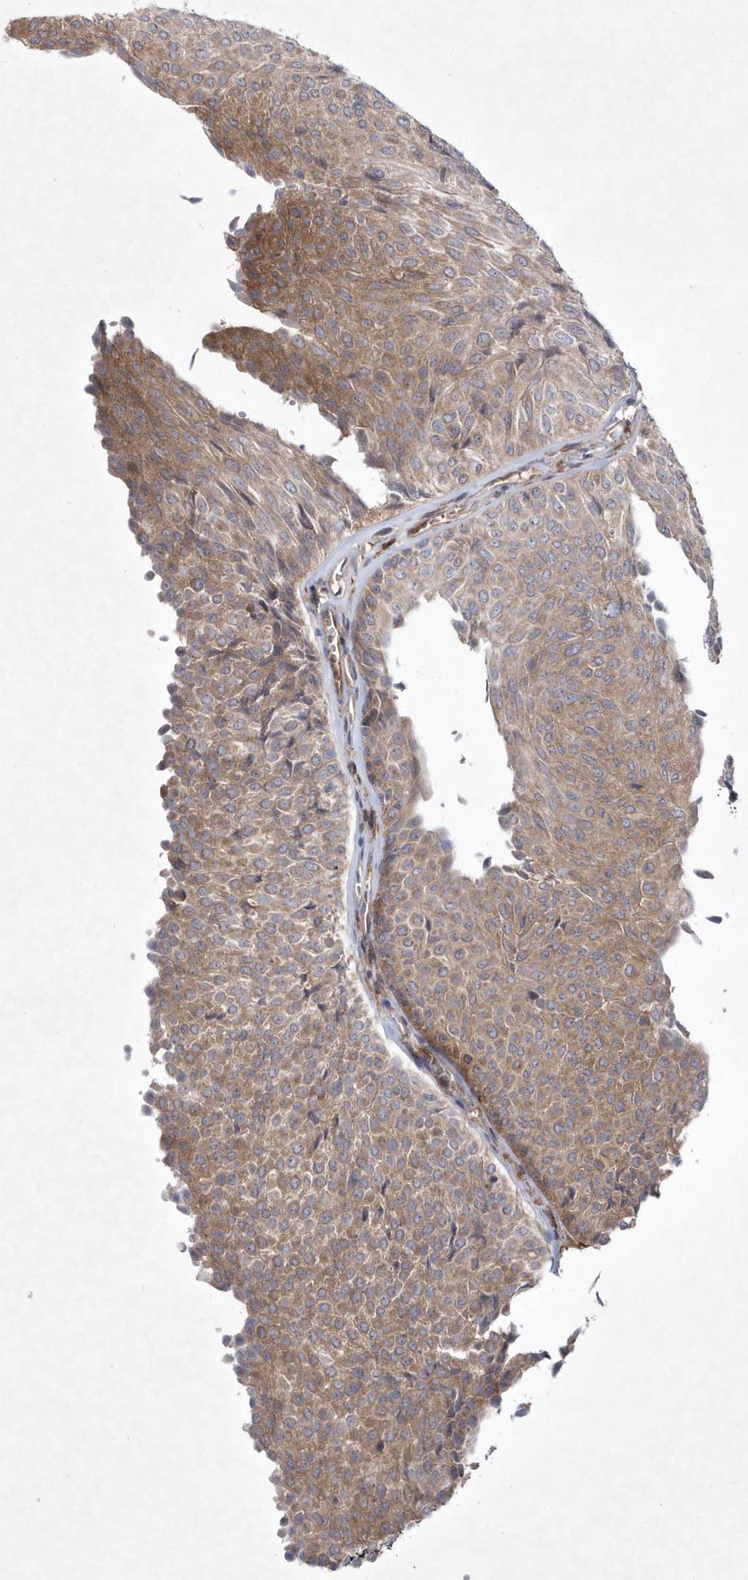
{"staining": {"intensity": "moderate", "quantity": ">75%", "location": "cytoplasmic/membranous"}, "tissue": "urothelial cancer", "cell_type": "Tumor cells", "image_type": "cancer", "snomed": [{"axis": "morphology", "description": "Urothelial carcinoma, Low grade"}, {"axis": "topography", "description": "Urinary bladder"}], "caption": "Immunohistochemistry histopathology image of human urothelial cancer stained for a protein (brown), which shows medium levels of moderate cytoplasmic/membranous expression in approximately >75% of tumor cells.", "gene": "DSPP", "patient": {"sex": "male", "age": 78}}